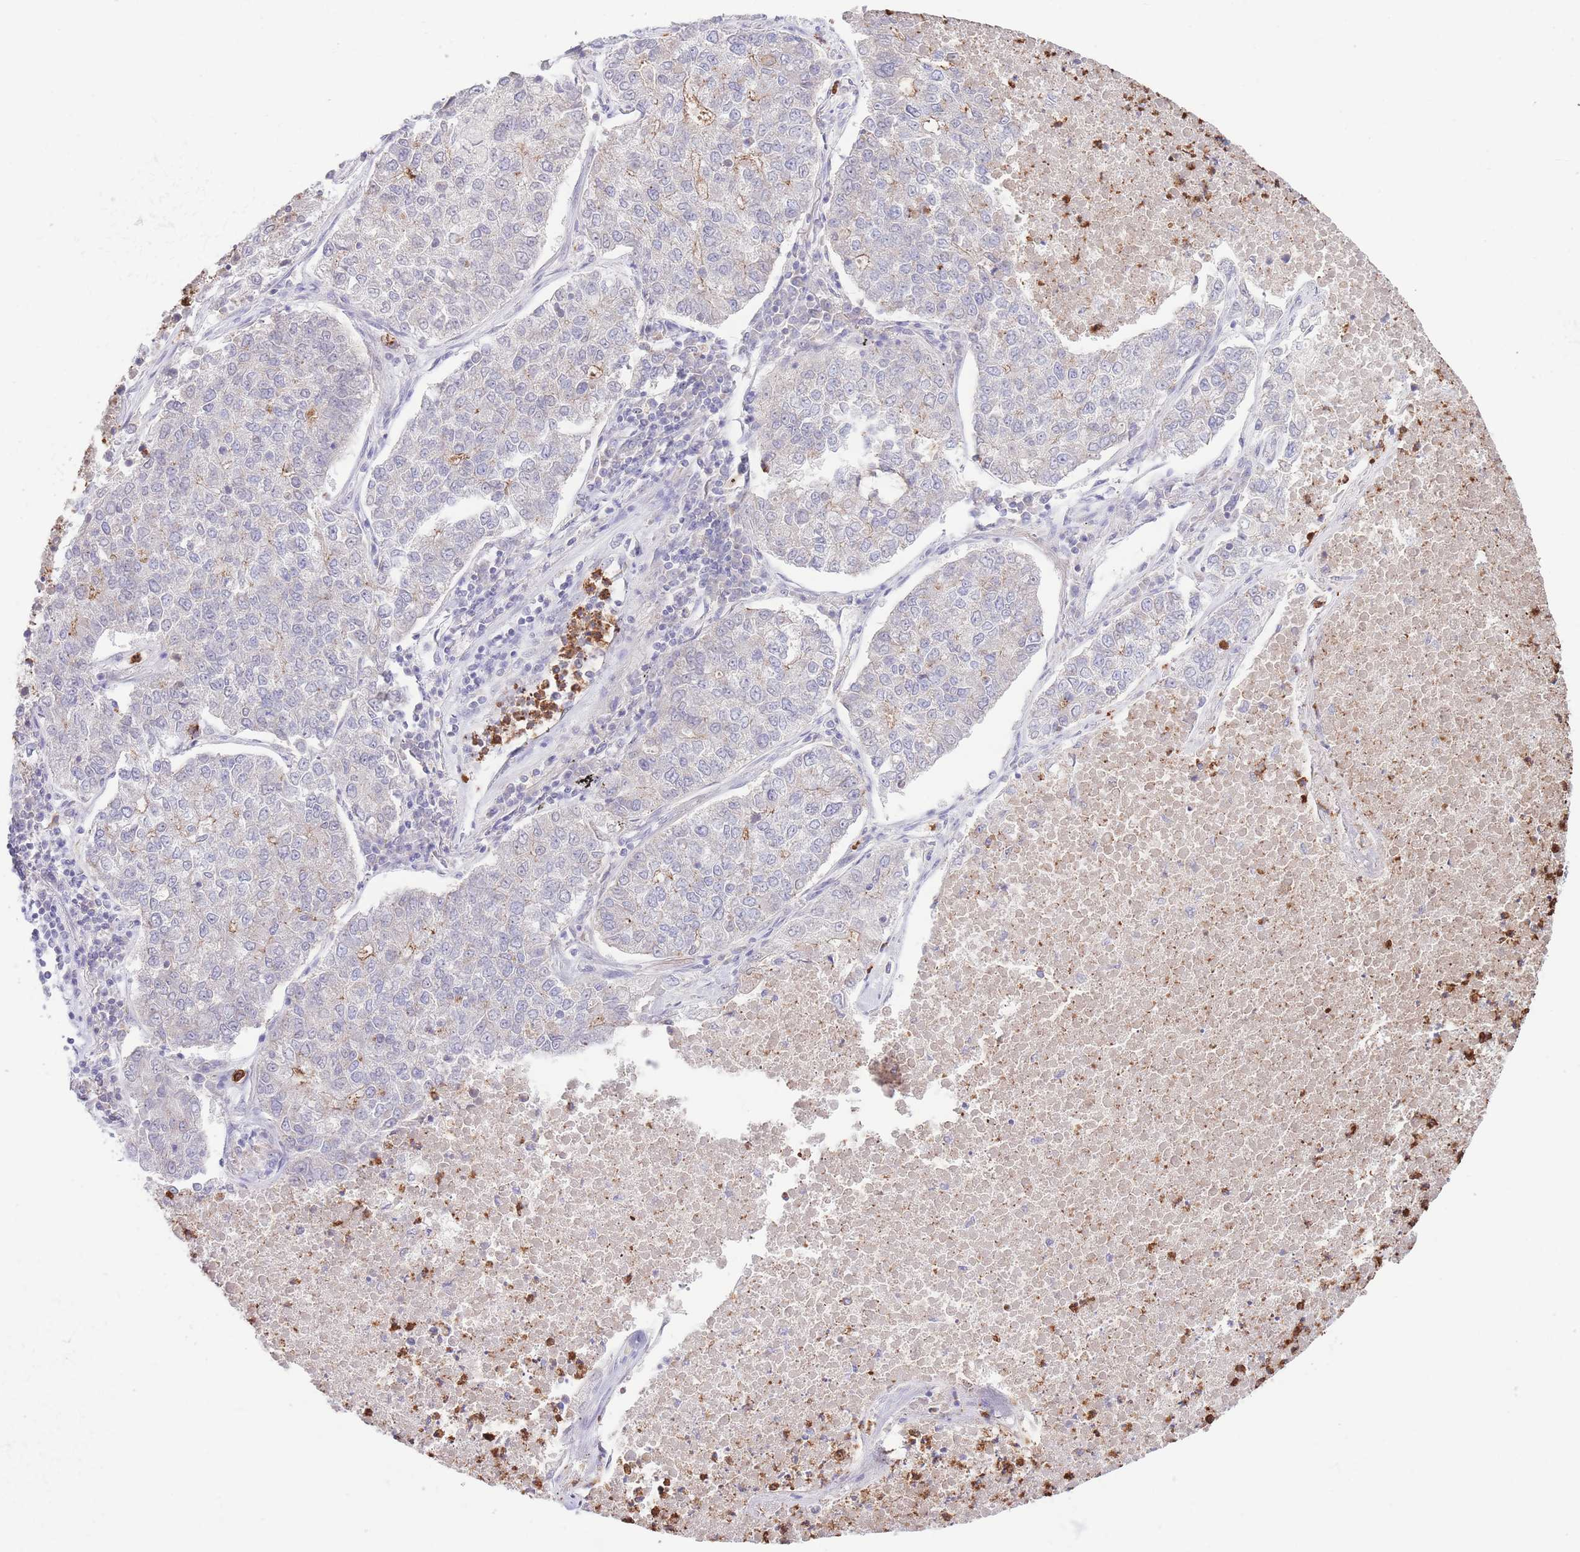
{"staining": {"intensity": "weak", "quantity": "<25%", "location": "cytoplasmic/membranous"}, "tissue": "lung cancer", "cell_type": "Tumor cells", "image_type": "cancer", "snomed": [{"axis": "morphology", "description": "Adenocarcinoma, NOS"}, {"axis": "topography", "description": "Lung"}], "caption": "Micrograph shows no protein positivity in tumor cells of lung cancer tissue.", "gene": "LCLAT1", "patient": {"sex": "male", "age": 49}}